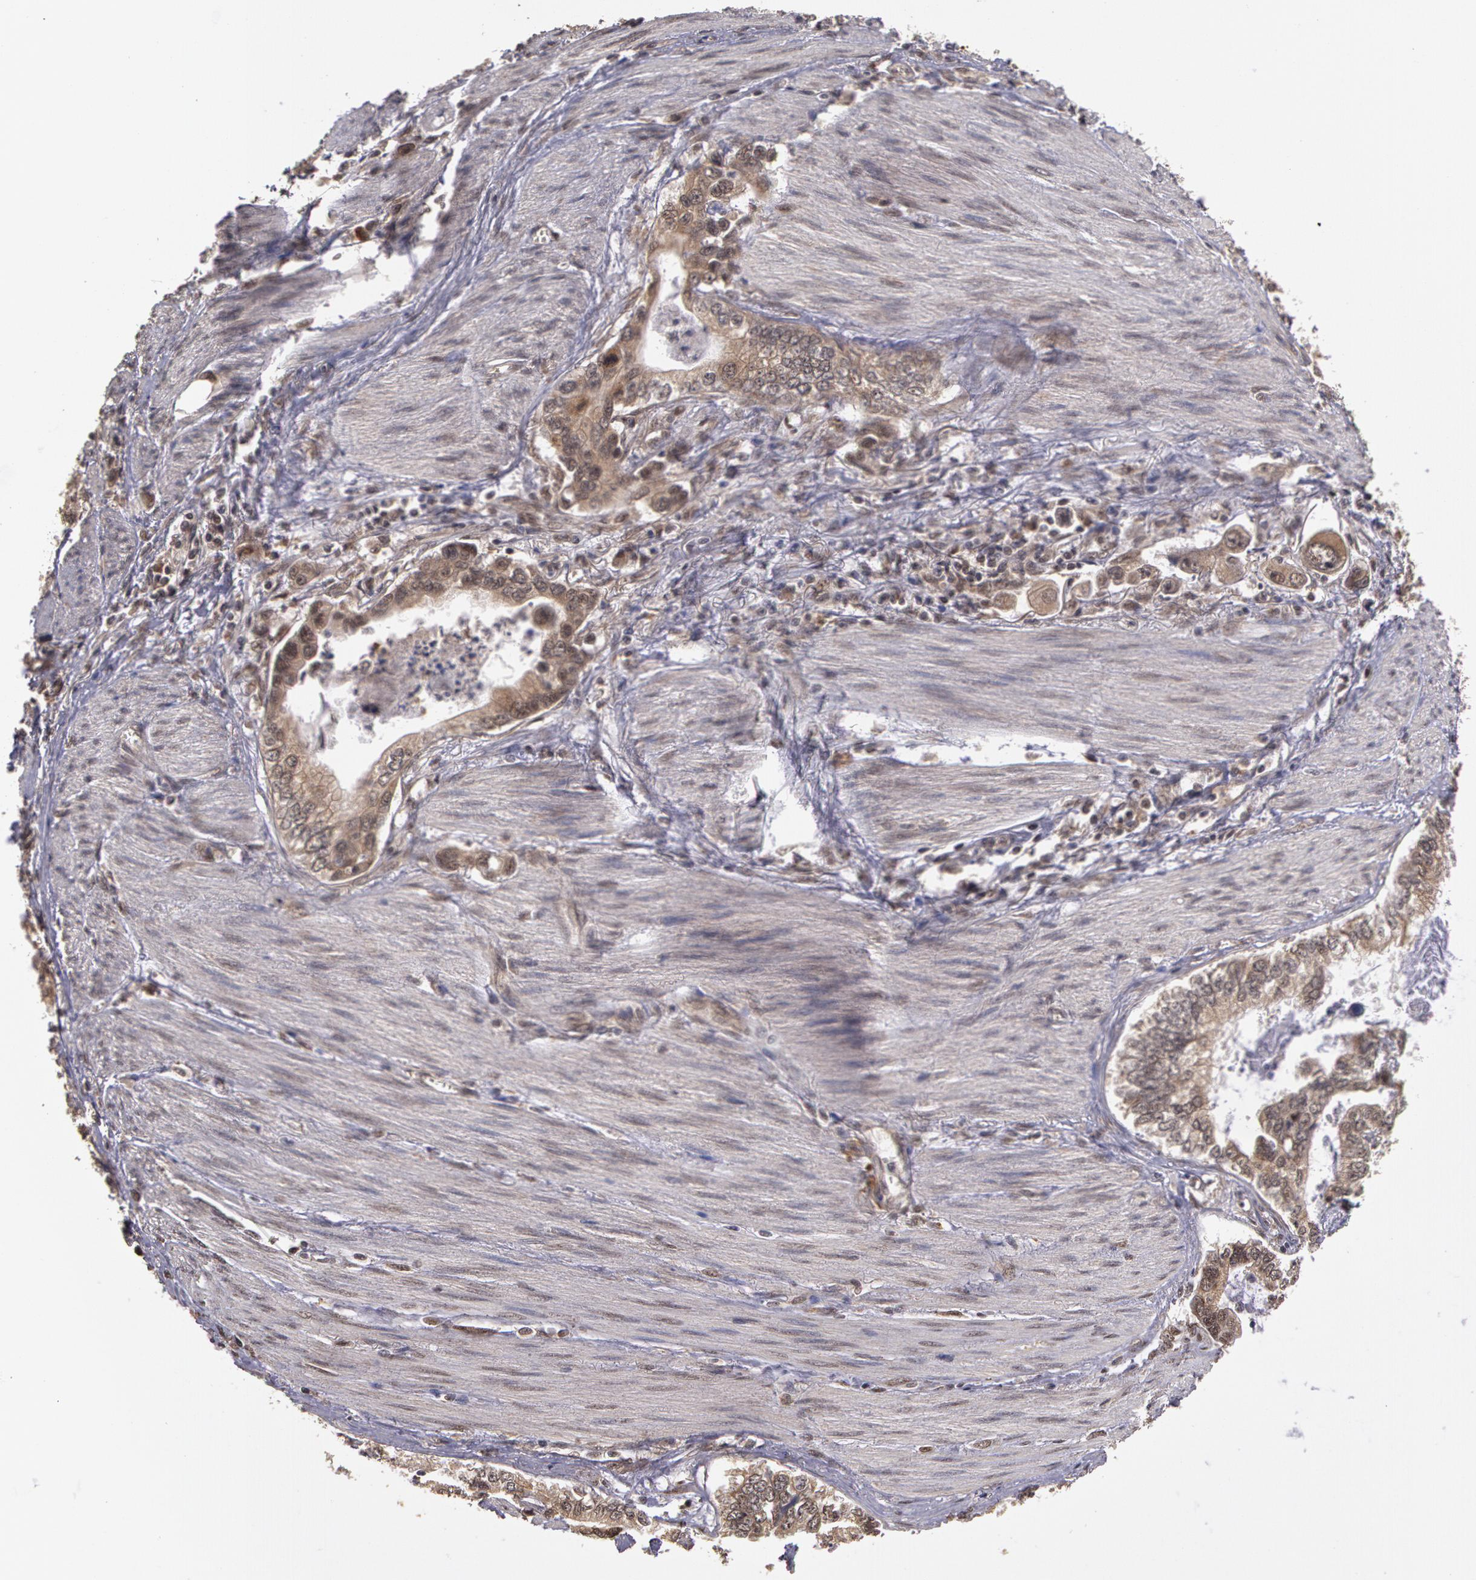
{"staining": {"intensity": "weak", "quantity": ">75%", "location": "cytoplasmic/membranous"}, "tissue": "stomach cancer", "cell_type": "Tumor cells", "image_type": "cancer", "snomed": [{"axis": "morphology", "description": "Adenocarcinoma, NOS"}, {"axis": "topography", "description": "Pancreas"}, {"axis": "topography", "description": "Stomach, upper"}], "caption": "Human stomach cancer (adenocarcinoma) stained with a brown dye demonstrates weak cytoplasmic/membranous positive expression in approximately >75% of tumor cells.", "gene": "GLIS1", "patient": {"sex": "male", "age": 77}}